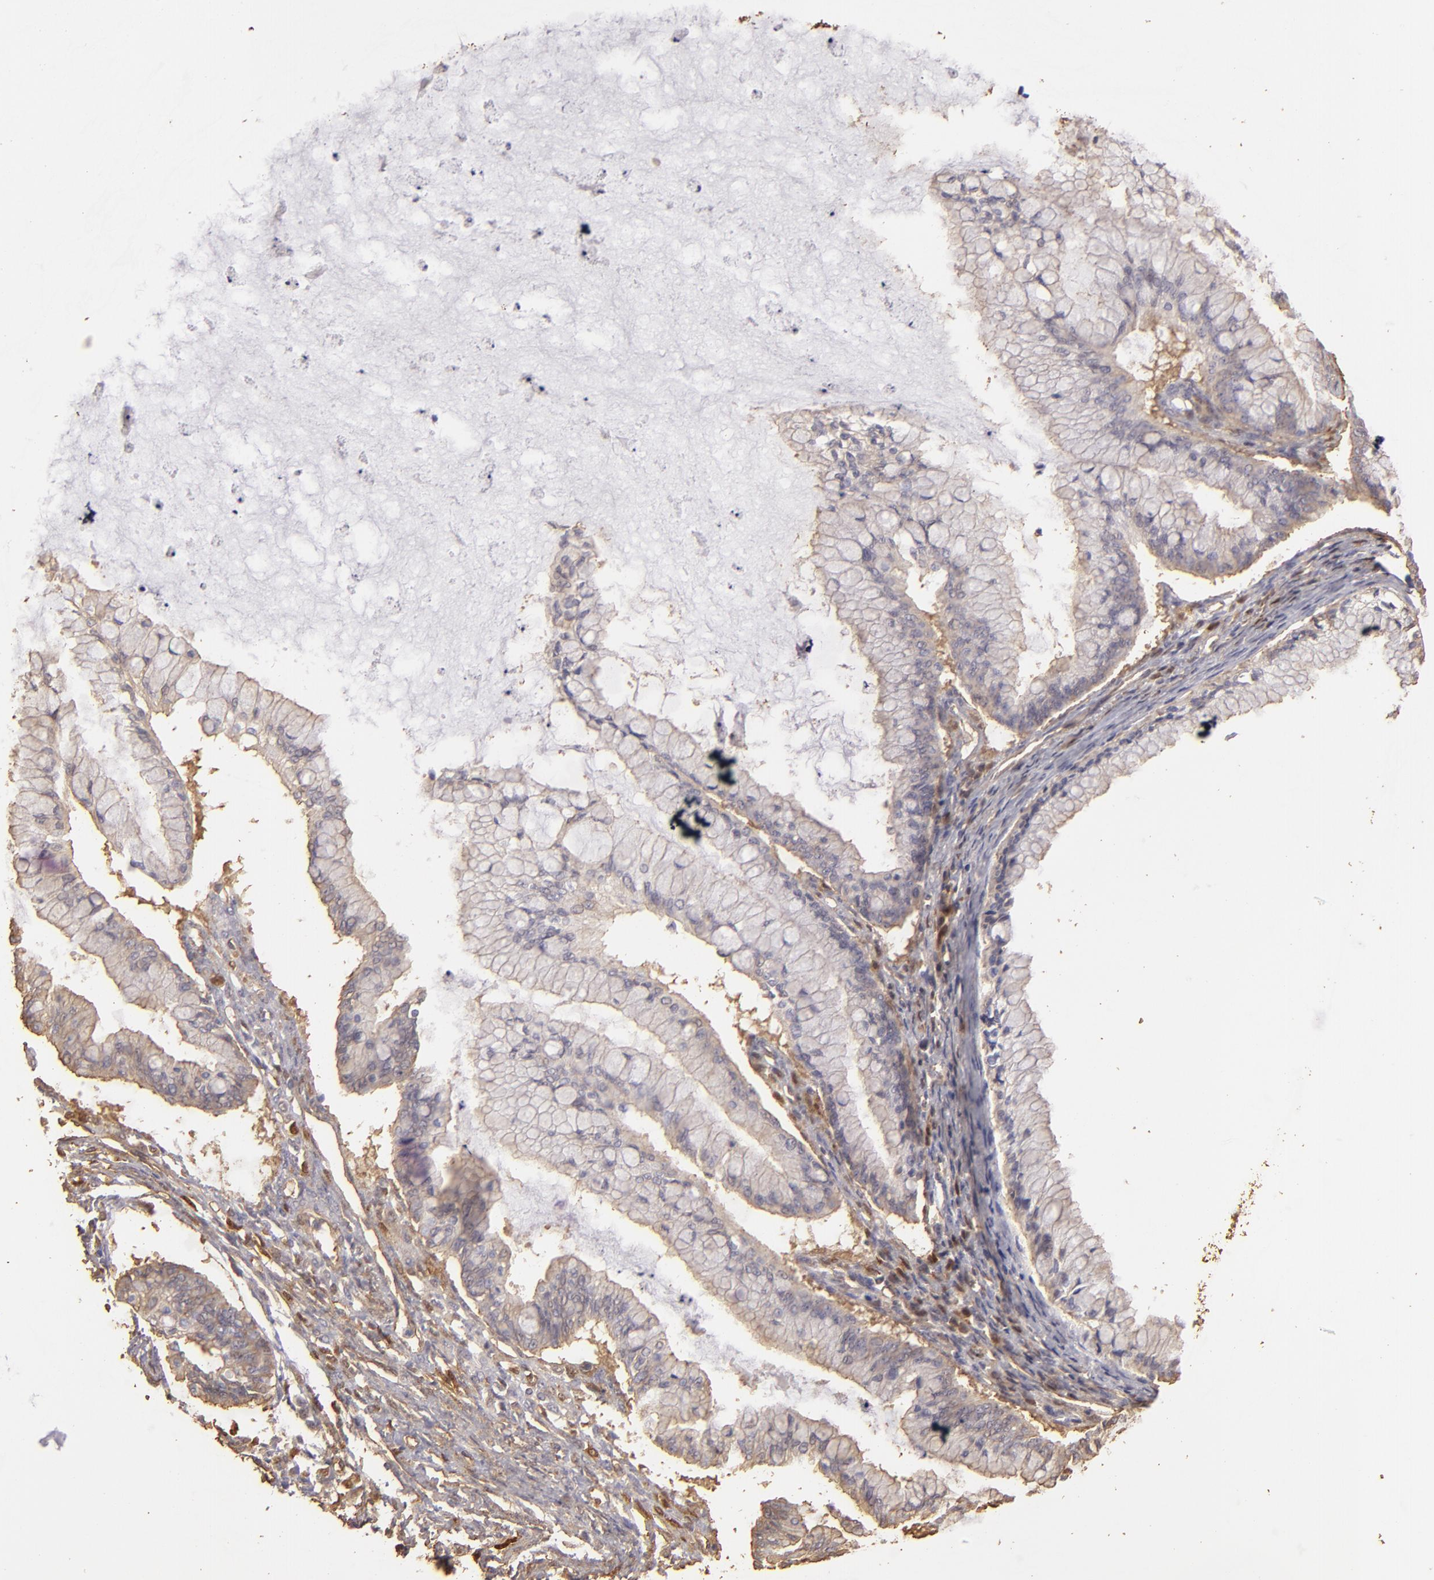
{"staining": {"intensity": "negative", "quantity": "none", "location": "none"}, "tissue": "ovarian cancer", "cell_type": "Tumor cells", "image_type": "cancer", "snomed": [{"axis": "morphology", "description": "Cystadenocarcinoma, mucinous, NOS"}, {"axis": "topography", "description": "Ovary"}], "caption": "Histopathology image shows no significant protein positivity in tumor cells of ovarian cancer (mucinous cystadenocarcinoma).", "gene": "HSPB6", "patient": {"sex": "female", "age": 57}}